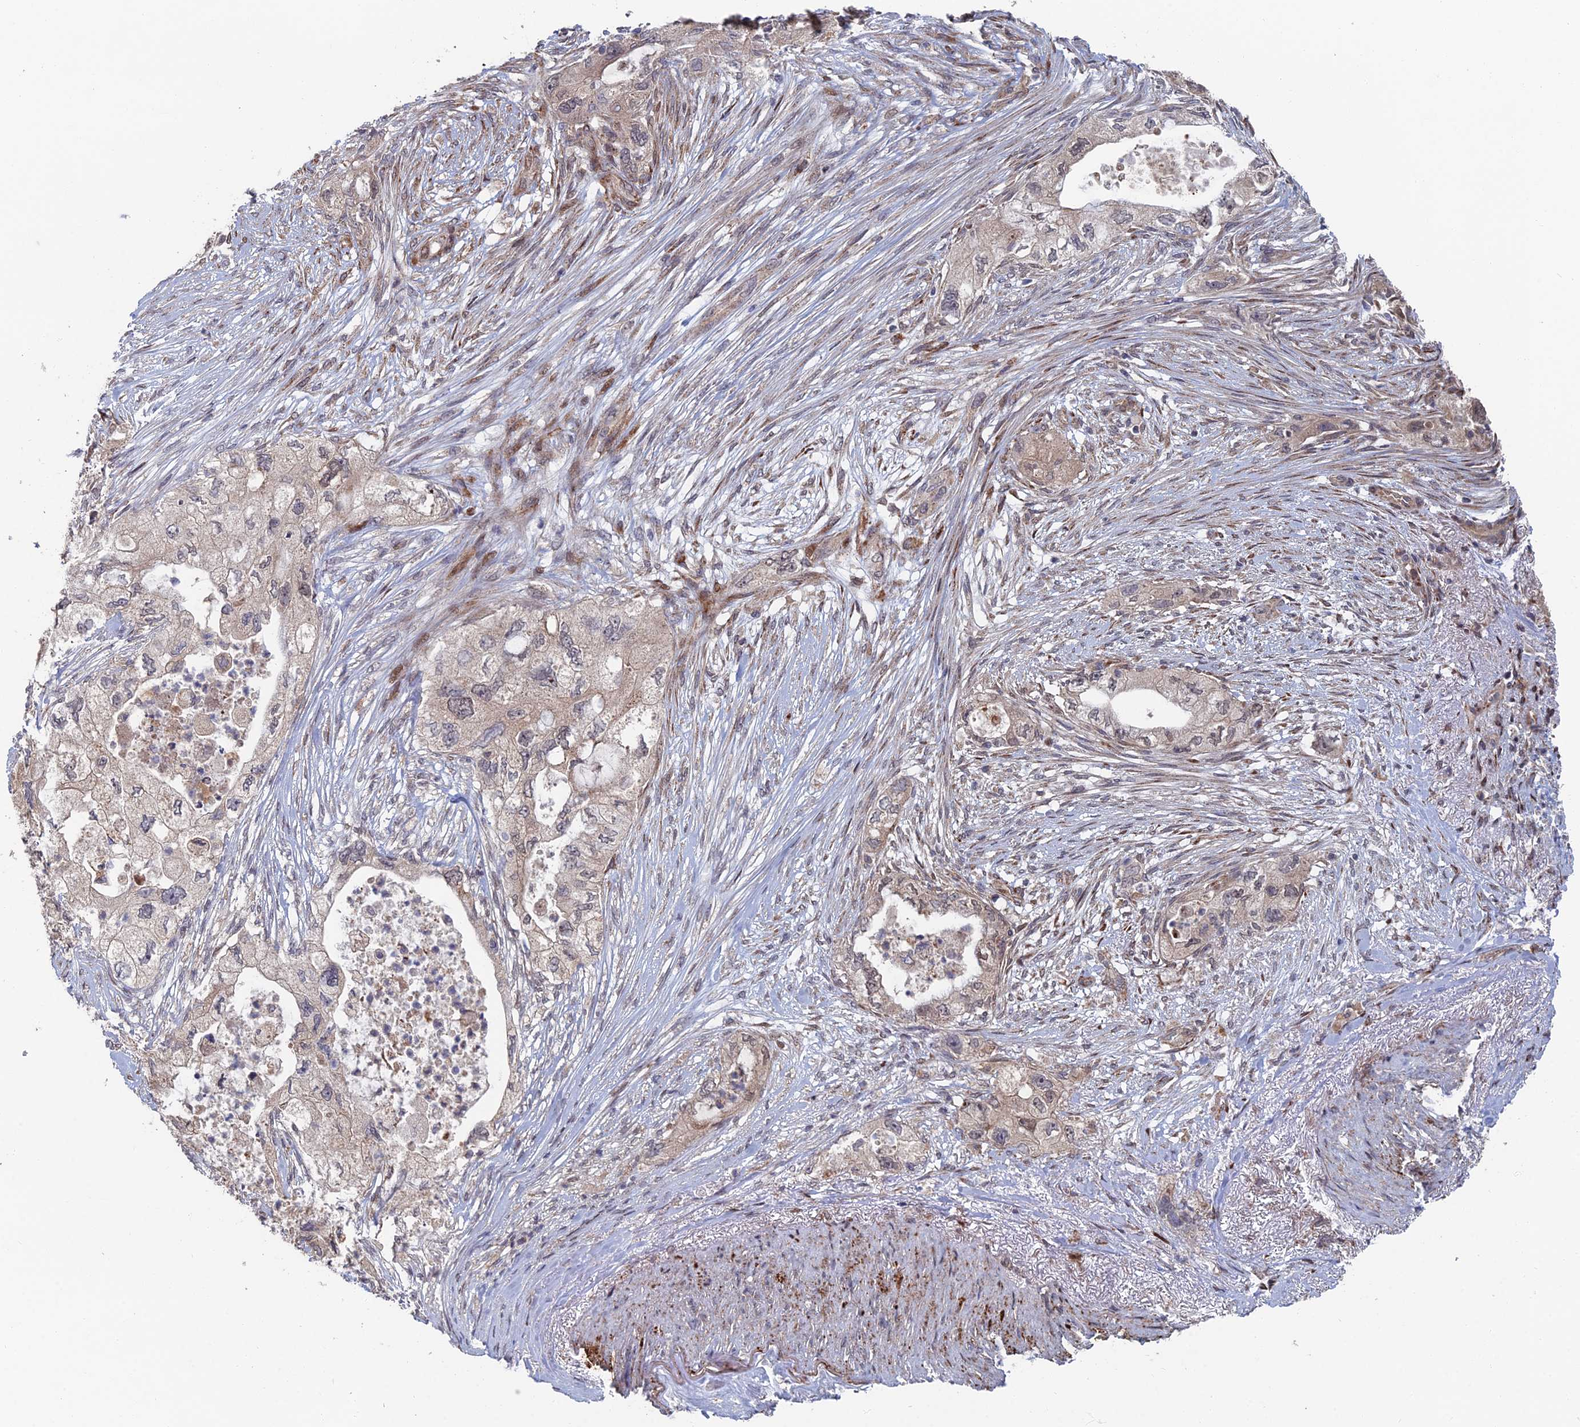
{"staining": {"intensity": "moderate", "quantity": "<25%", "location": "cytoplasmic/membranous"}, "tissue": "pancreatic cancer", "cell_type": "Tumor cells", "image_type": "cancer", "snomed": [{"axis": "morphology", "description": "Adenocarcinoma, NOS"}, {"axis": "topography", "description": "Pancreas"}], "caption": "A high-resolution histopathology image shows immunohistochemistry (IHC) staining of pancreatic cancer (adenocarcinoma), which exhibits moderate cytoplasmic/membranous positivity in approximately <25% of tumor cells.", "gene": "GTF2IRD1", "patient": {"sex": "female", "age": 73}}